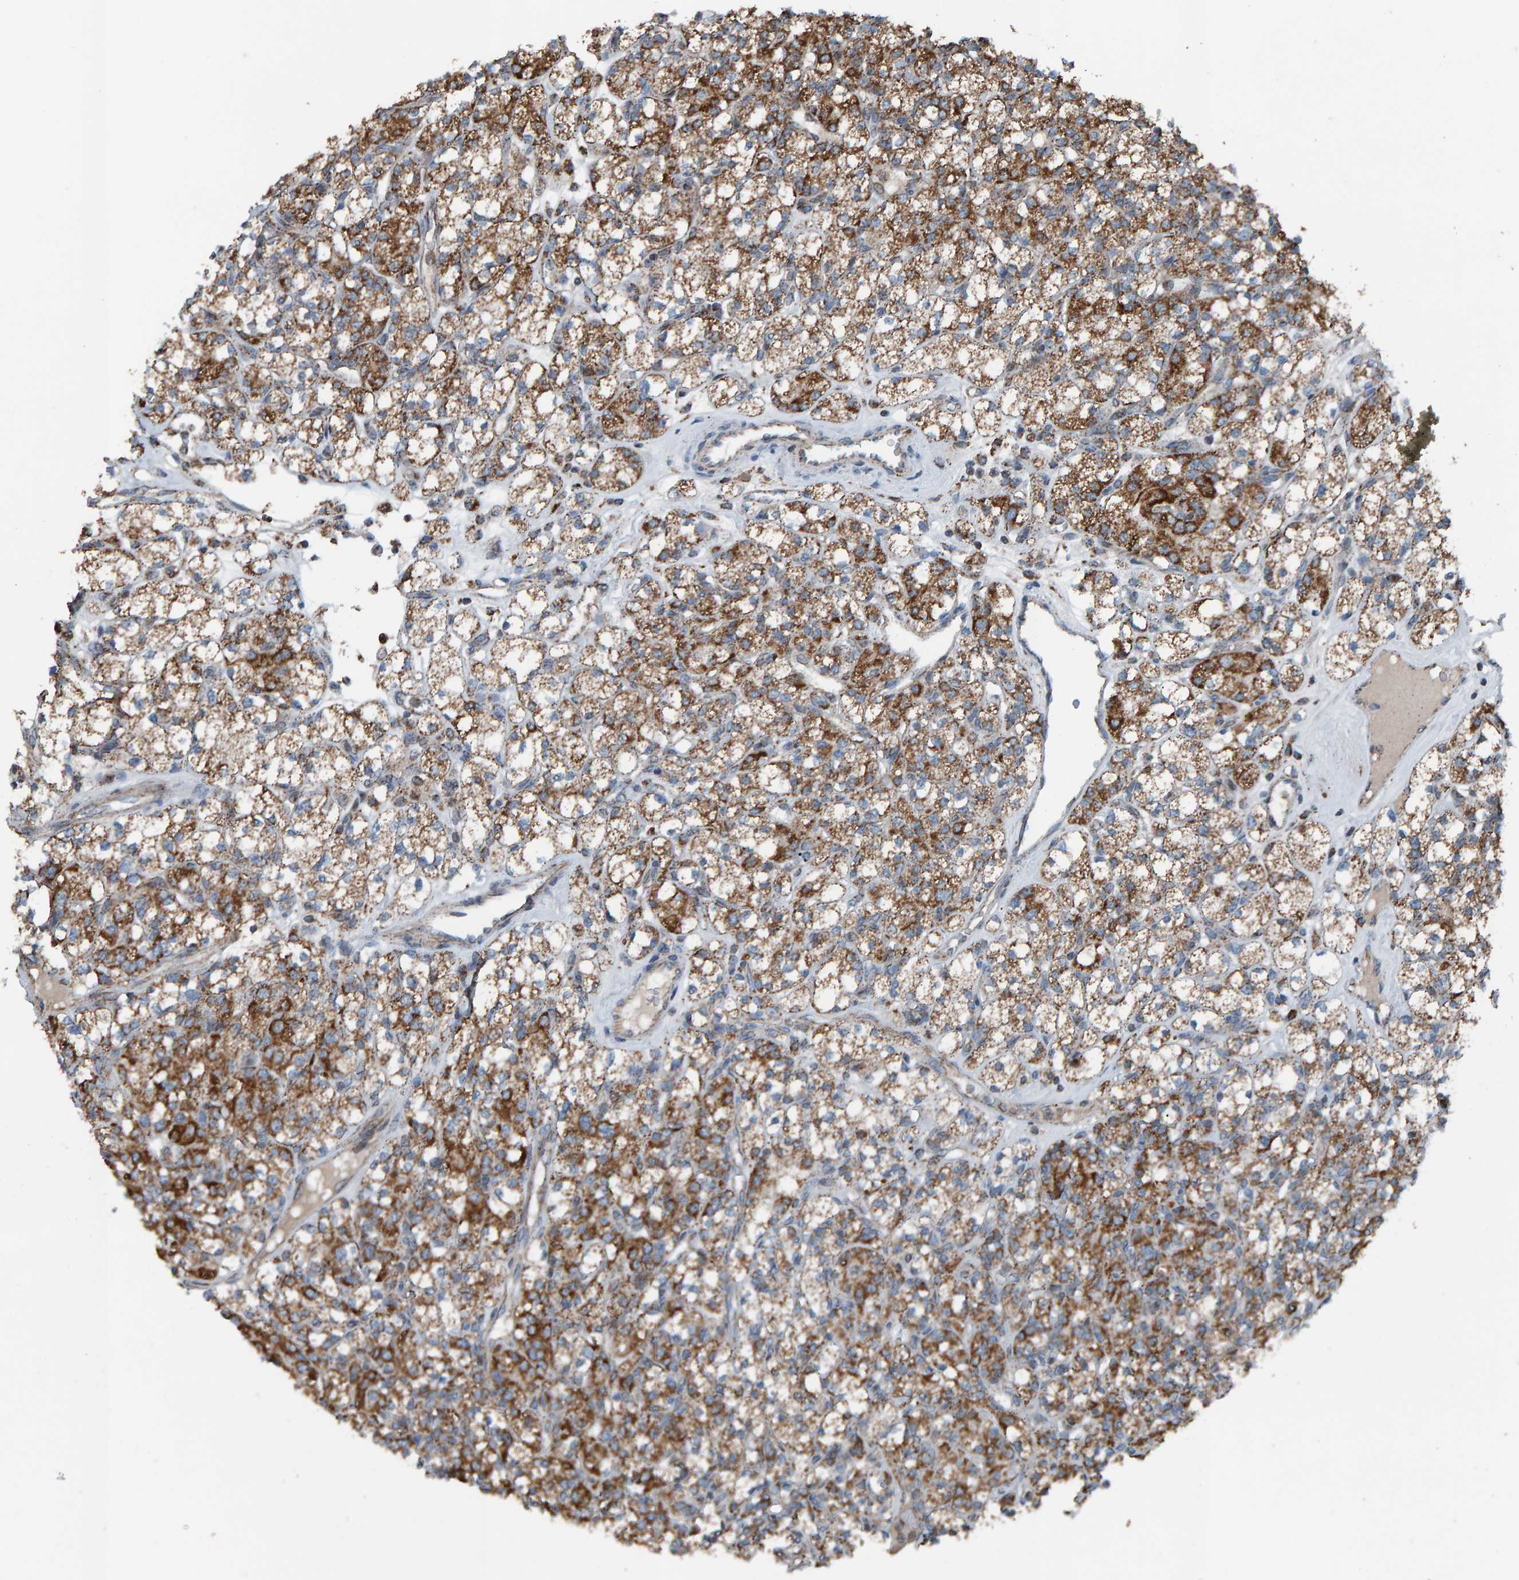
{"staining": {"intensity": "moderate", "quantity": ">75%", "location": "cytoplasmic/membranous"}, "tissue": "renal cancer", "cell_type": "Tumor cells", "image_type": "cancer", "snomed": [{"axis": "morphology", "description": "Adenocarcinoma, NOS"}, {"axis": "topography", "description": "Kidney"}], "caption": "Protein staining shows moderate cytoplasmic/membranous positivity in approximately >75% of tumor cells in renal cancer.", "gene": "ZNF48", "patient": {"sex": "male", "age": 77}}